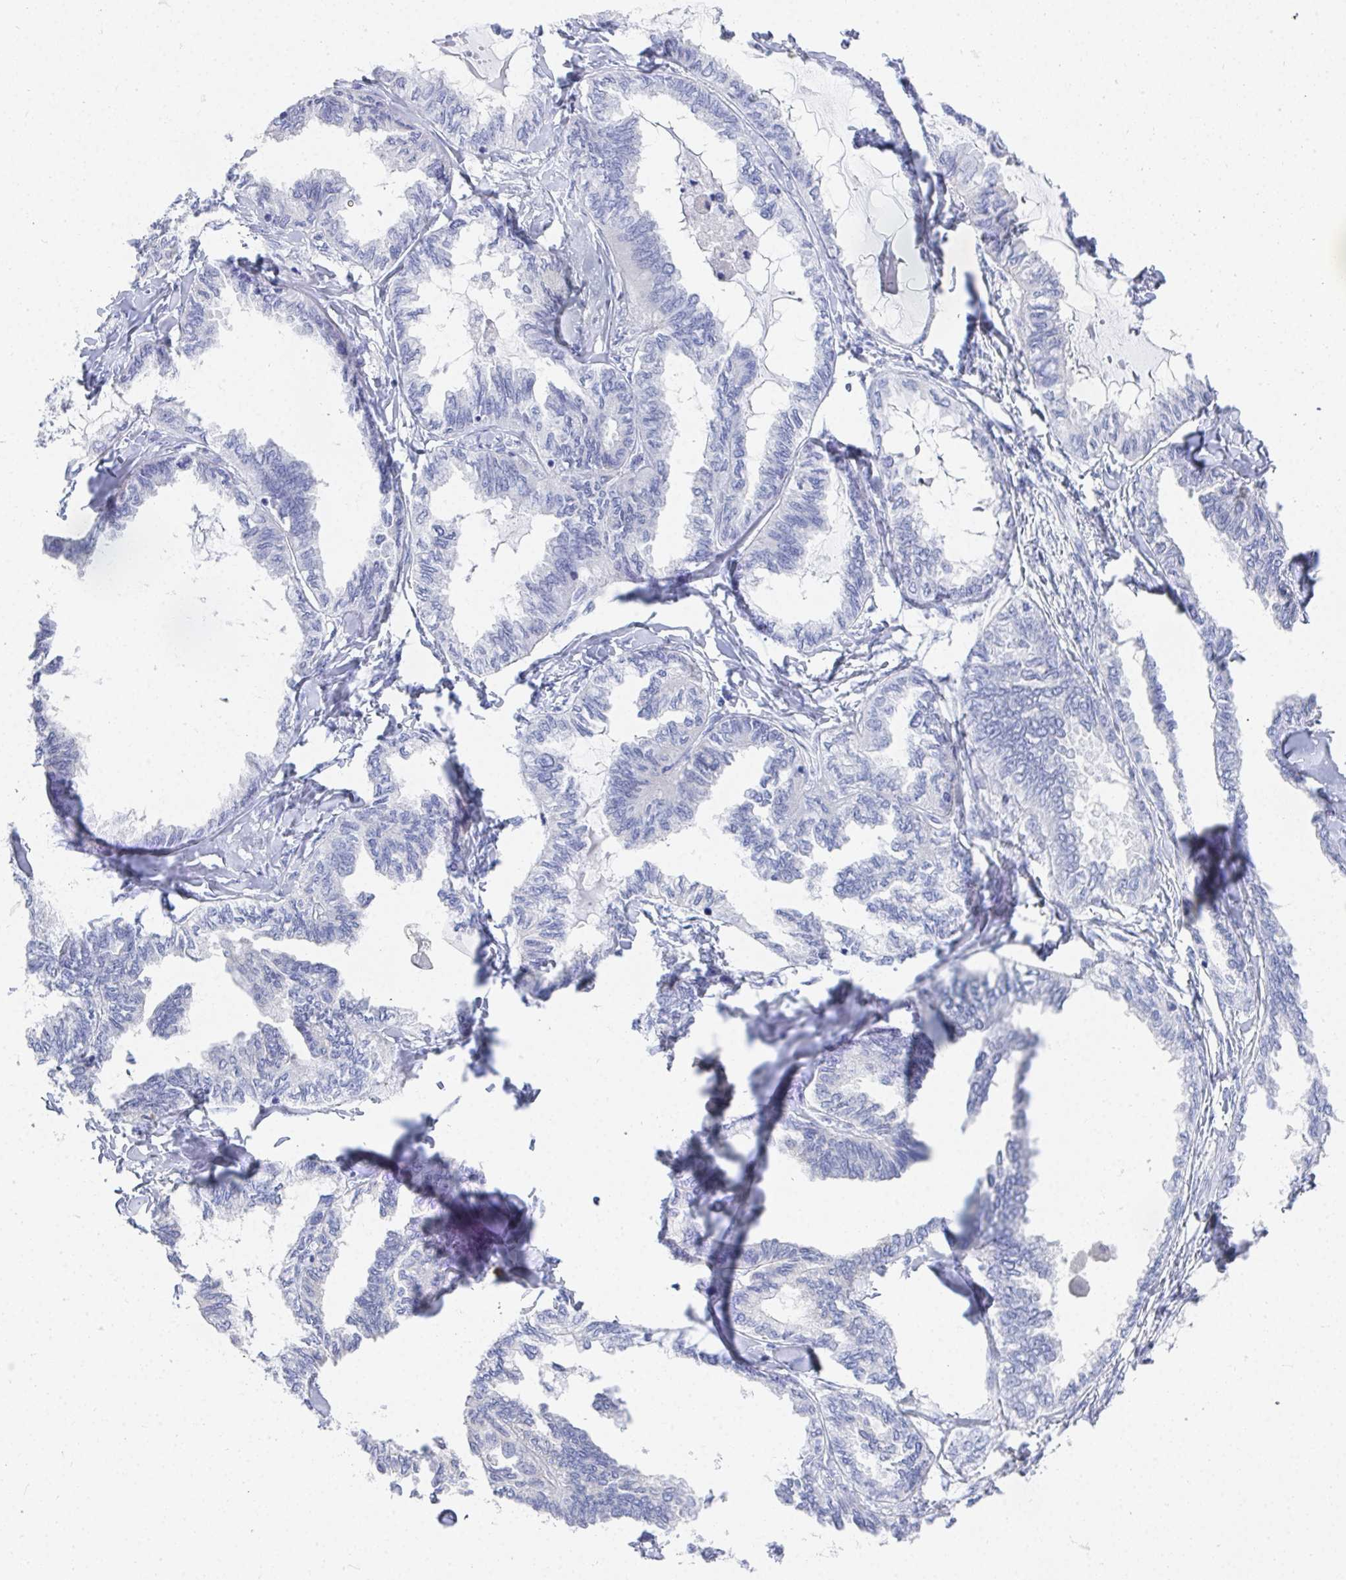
{"staining": {"intensity": "negative", "quantity": "none", "location": "none"}, "tissue": "ovarian cancer", "cell_type": "Tumor cells", "image_type": "cancer", "snomed": [{"axis": "morphology", "description": "Carcinoma, endometroid"}, {"axis": "topography", "description": "Ovary"}], "caption": "The image demonstrates no staining of tumor cells in ovarian cancer.", "gene": "GRIA1", "patient": {"sex": "female", "age": 70}}